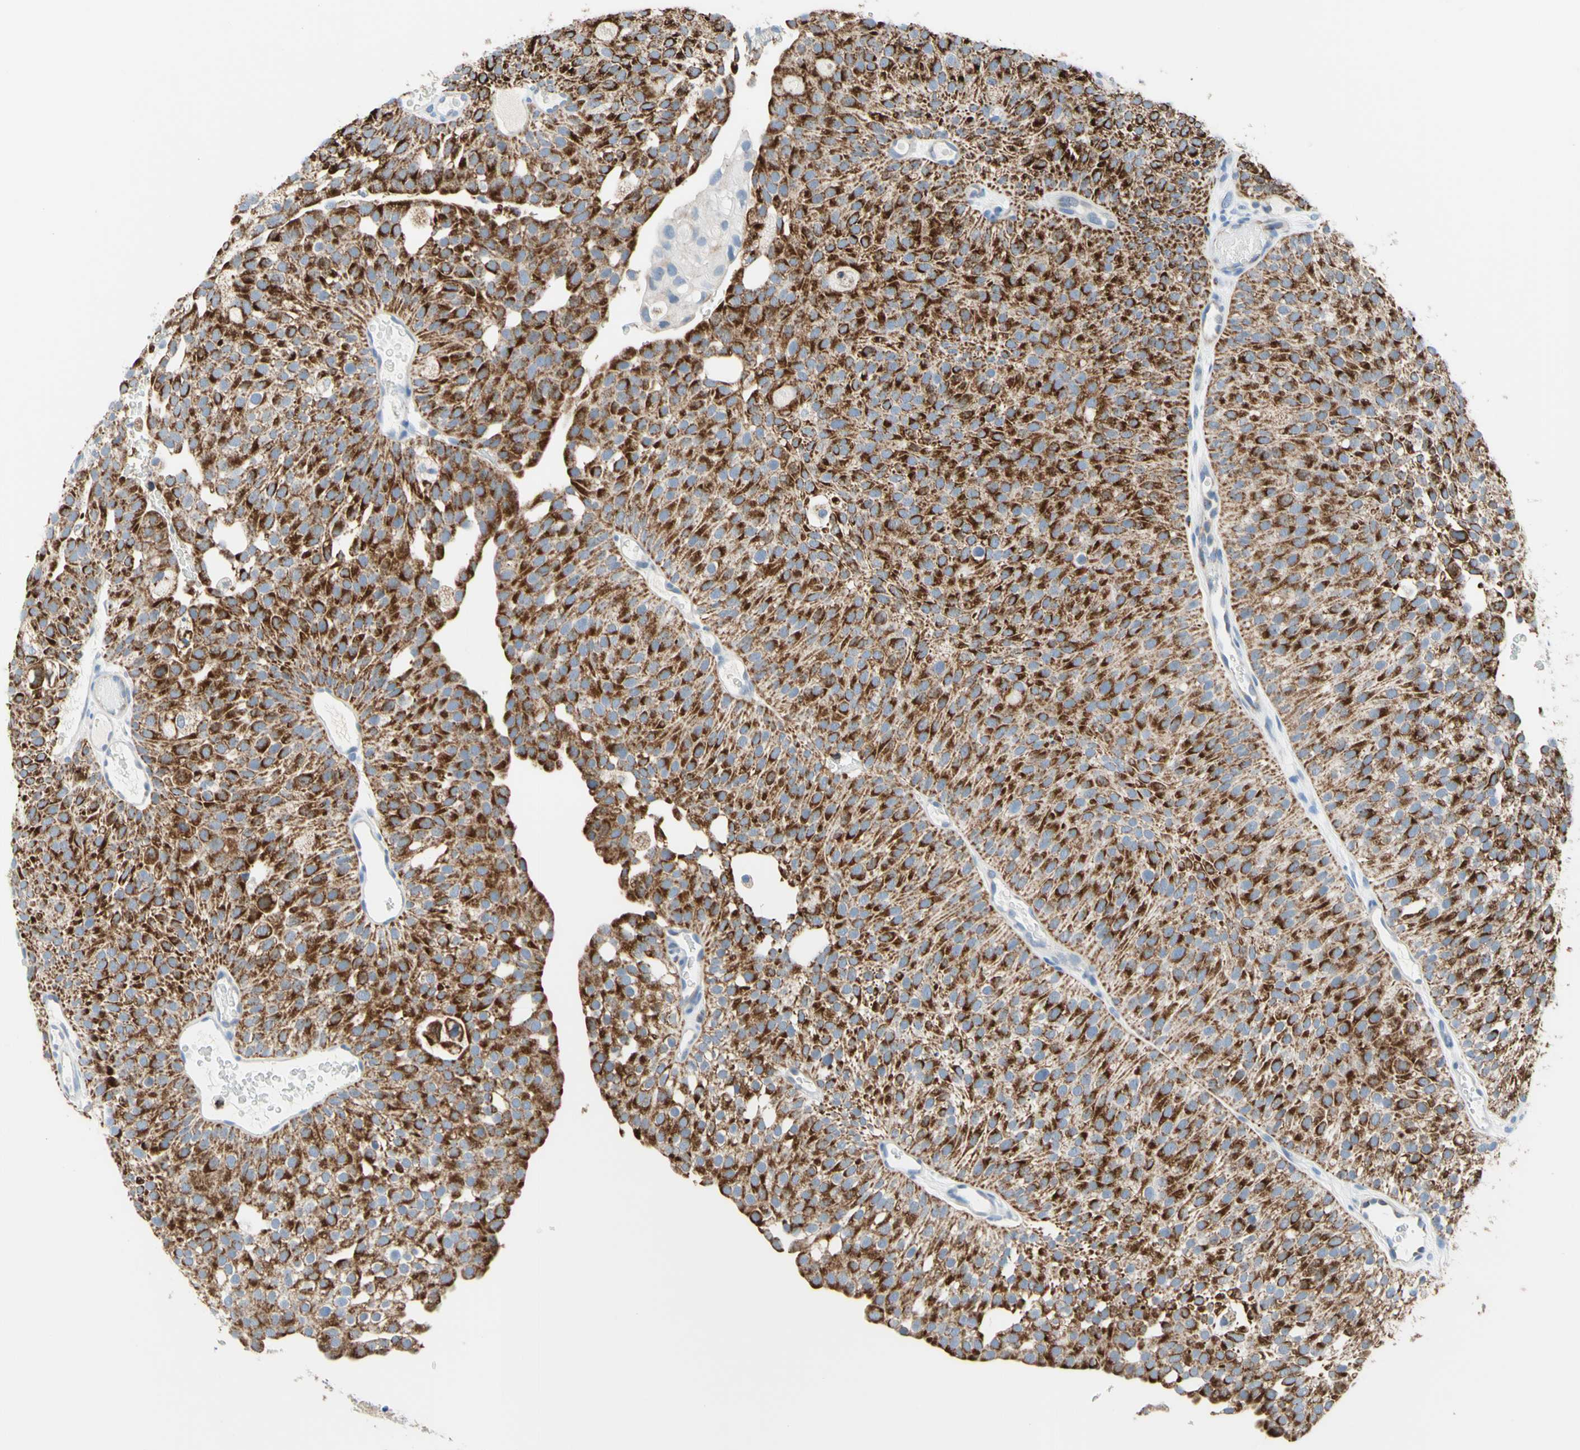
{"staining": {"intensity": "strong", "quantity": ">75%", "location": "cytoplasmic/membranous"}, "tissue": "urothelial cancer", "cell_type": "Tumor cells", "image_type": "cancer", "snomed": [{"axis": "morphology", "description": "Urothelial carcinoma, Low grade"}, {"axis": "topography", "description": "Urinary bladder"}], "caption": "The histopathology image exhibits a brown stain indicating the presence of a protein in the cytoplasmic/membranous of tumor cells in low-grade urothelial carcinoma.", "gene": "CYSLTR1", "patient": {"sex": "male", "age": 78}}